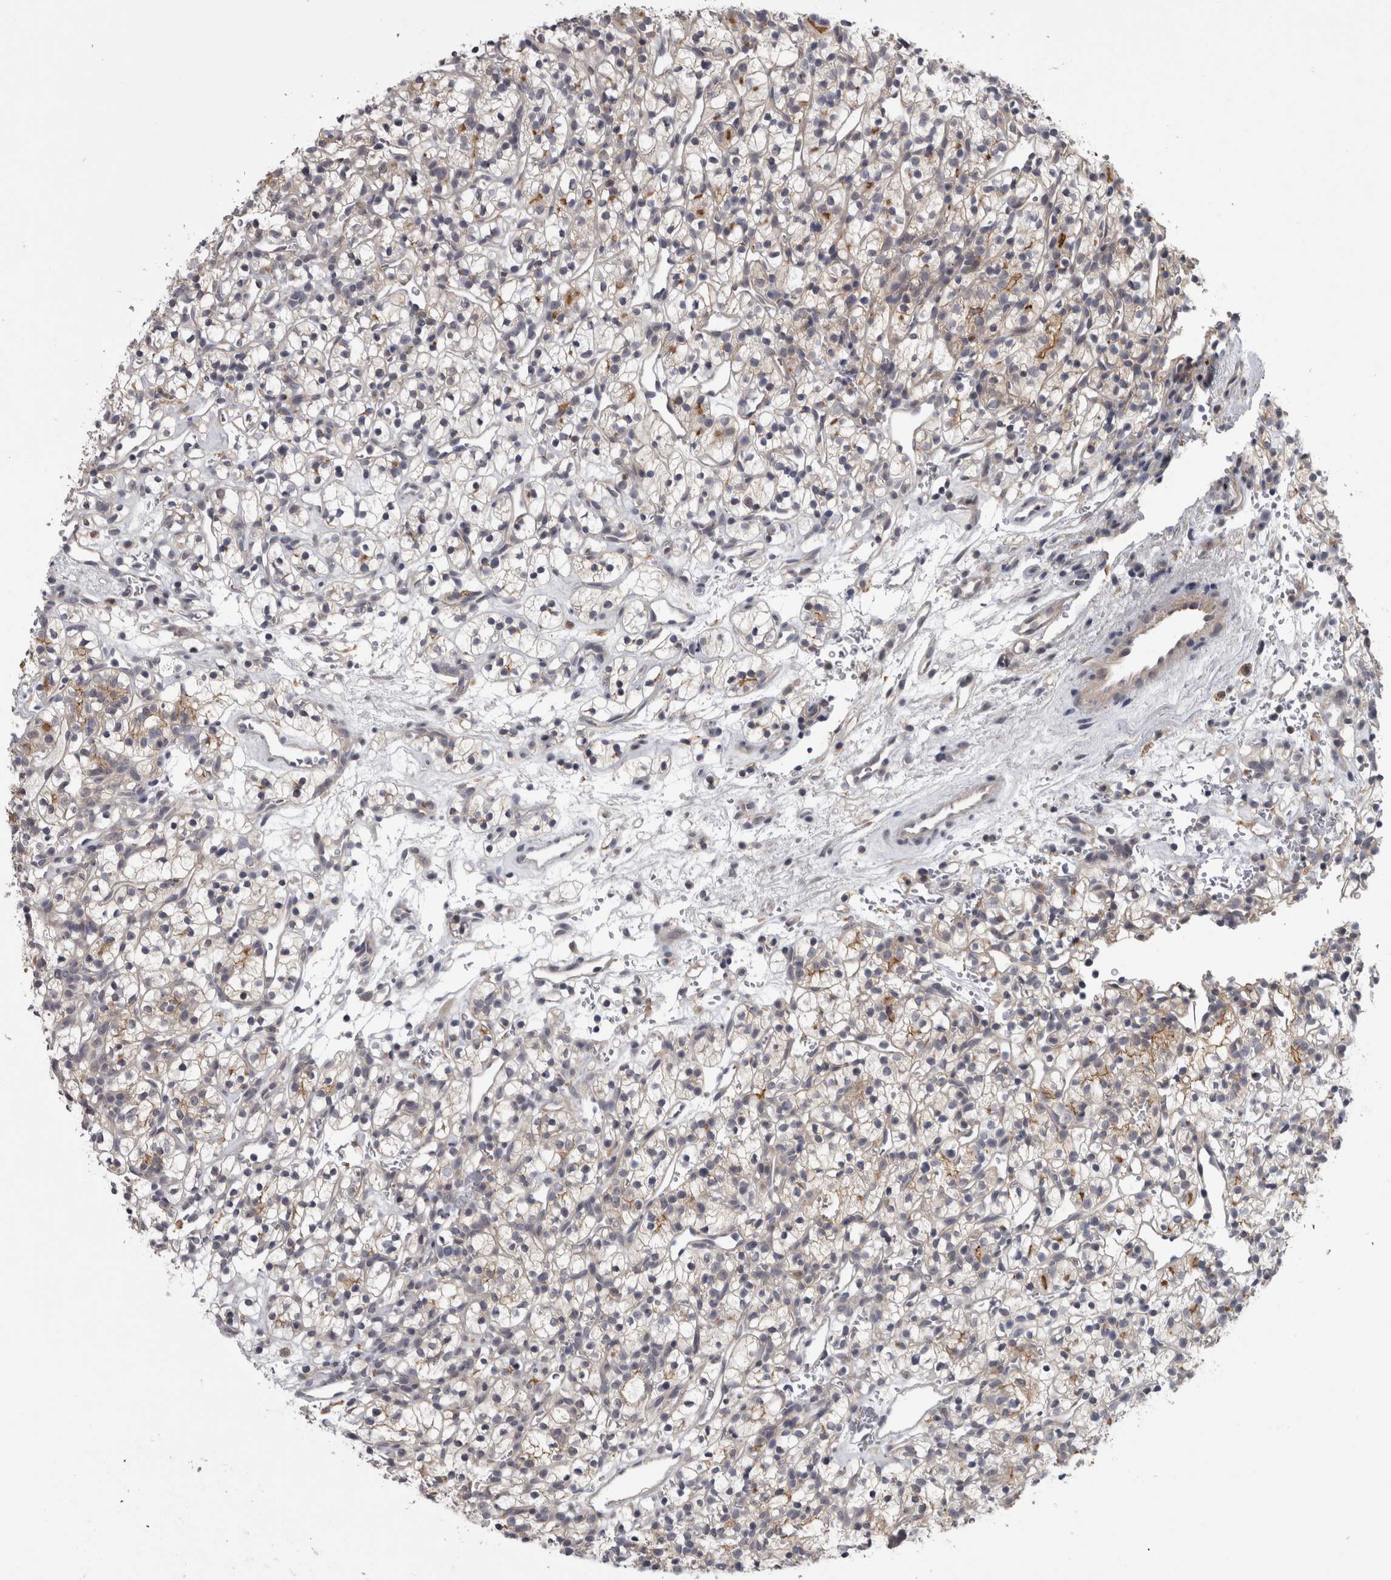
{"staining": {"intensity": "weak", "quantity": "<25%", "location": "cytoplasmic/membranous"}, "tissue": "renal cancer", "cell_type": "Tumor cells", "image_type": "cancer", "snomed": [{"axis": "morphology", "description": "Adenocarcinoma, NOS"}, {"axis": "topography", "description": "Kidney"}], "caption": "Immunohistochemical staining of renal cancer (adenocarcinoma) shows no significant expression in tumor cells. (DAB immunohistochemistry with hematoxylin counter stain).", "gene": "PRKCI", "patient": {"sex": "female", "age": 57}}